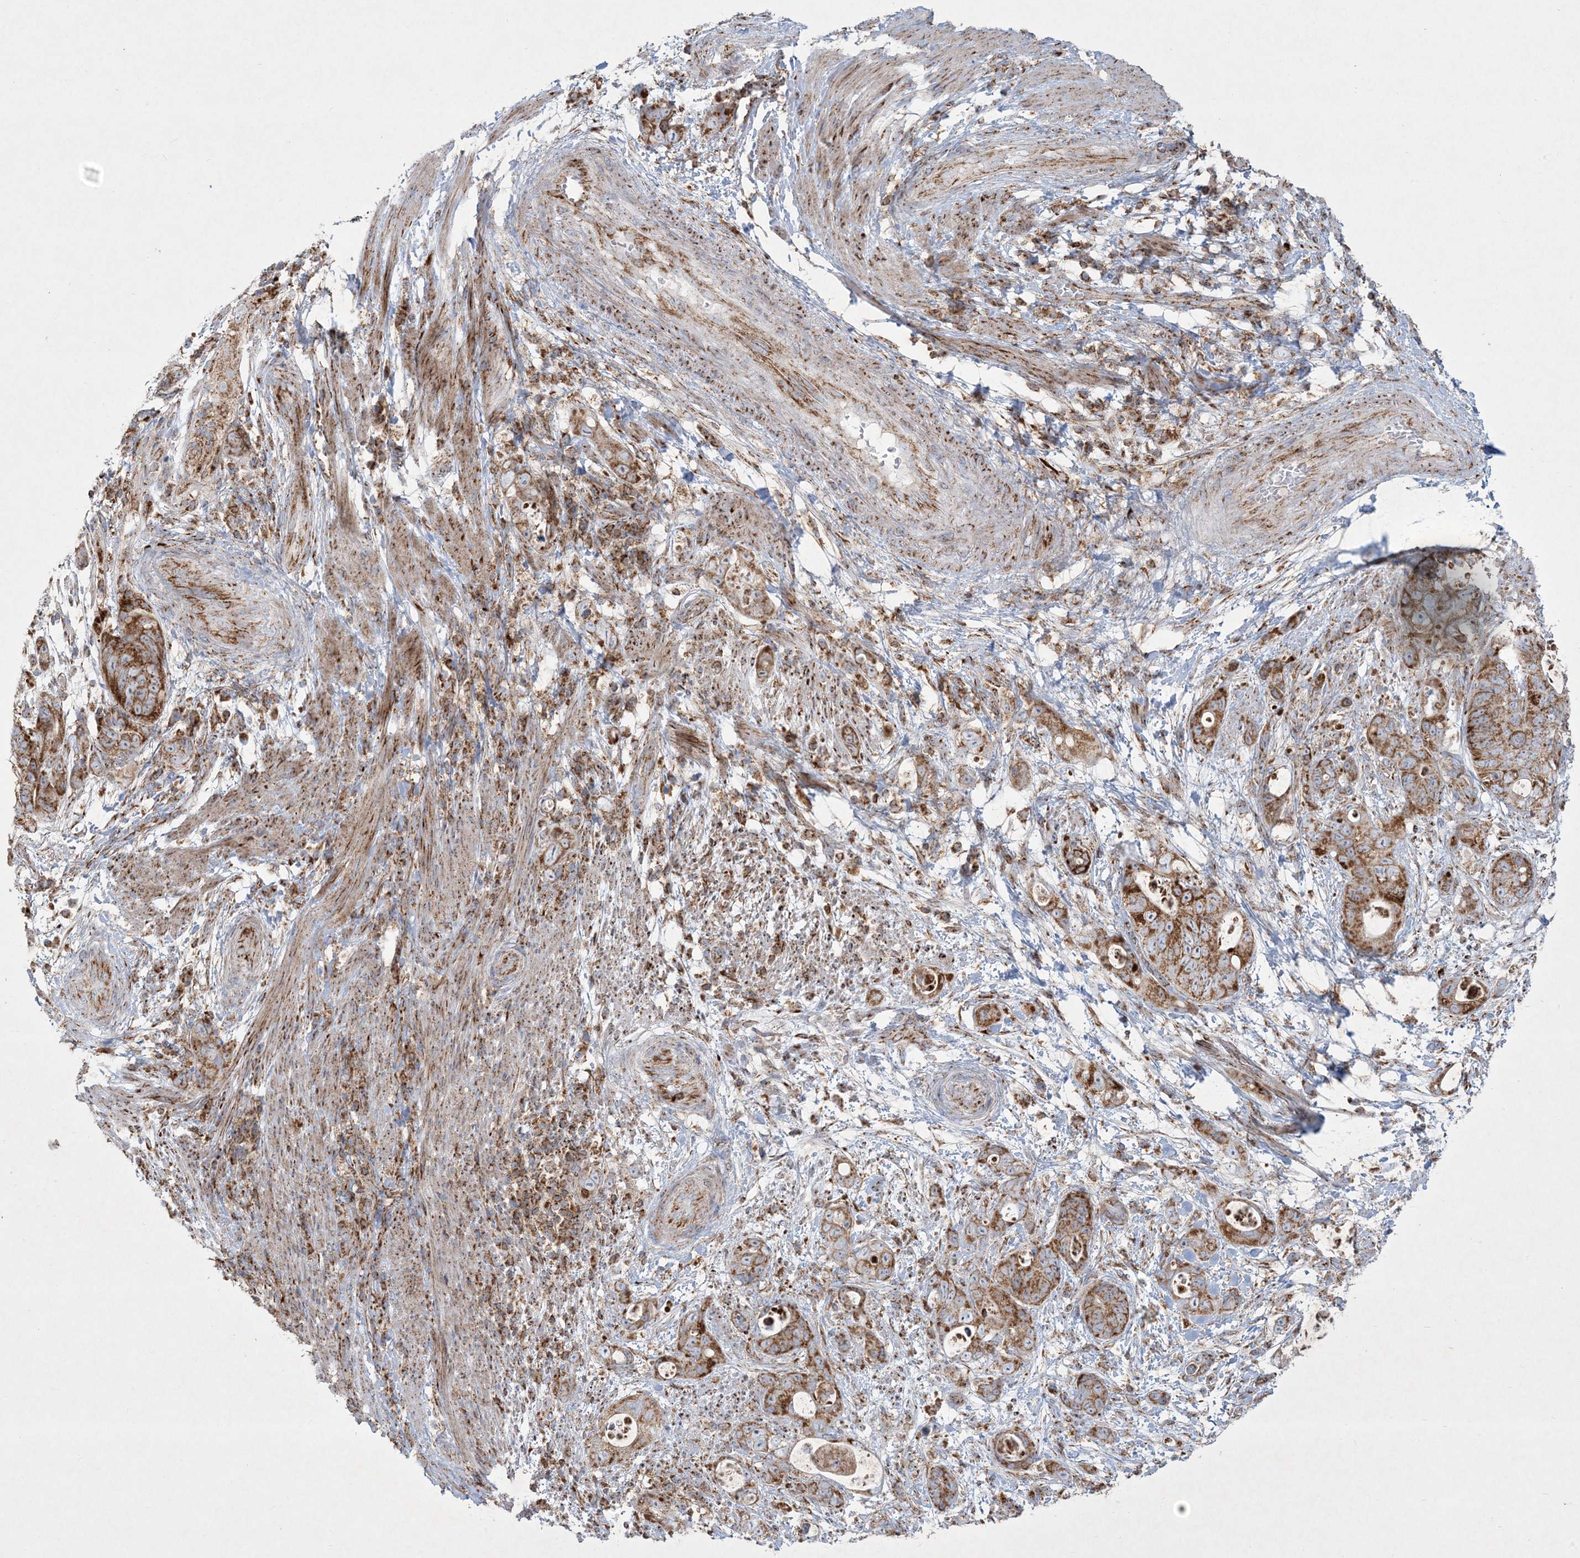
{"staining": {"intensity": "strong", "quantity": ">75%", "location": "cytoplasmic/membranous"}, "tissue": "stomach cancer", "cell_type": "Tumor cells", "image_type": "cancer", "snomed": [{"axis": "morphology", "description": "Adenocarcinoma, NOS"}, {"axis": "topography", "description": "Stomach"}], "caption": "Immunohistochemical staining of human stomach cancer exhibits high levels of strong cytoplasmic/membranous positivity in about >75% of tumor cells.", "gene": "BEND4", "patient": {"sex": "female", "age": 89}}